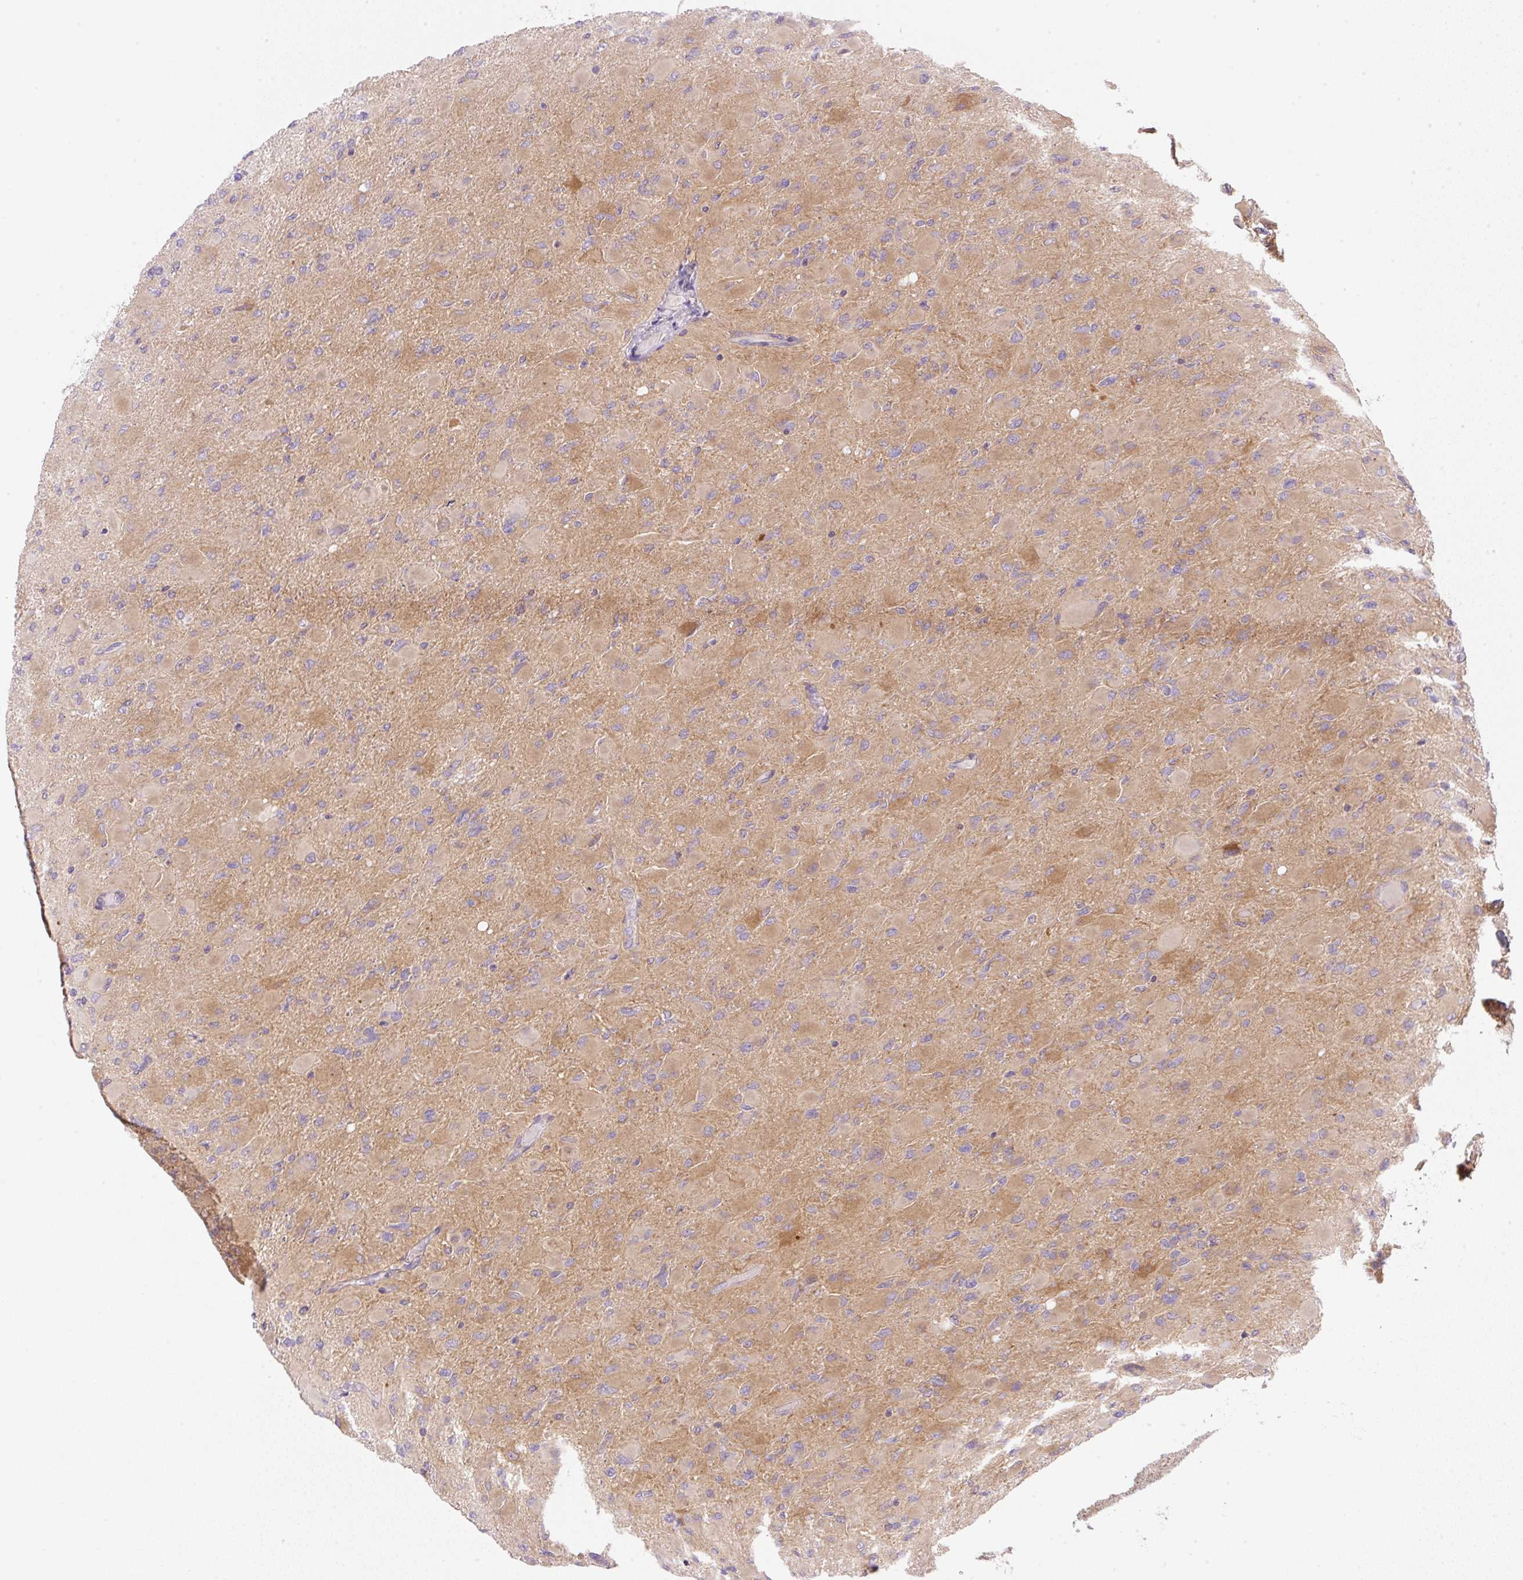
{"staining": {"intensity": "moderate", "quantity": "25%-75%", "location": "cytoplasmic/membranous"}, "tissue": "glioma", "cell_type": "Tumor cells", "image_type": "cancer", "snomed": [{"axis": "morphology", "description": "Glioma, malignant, High grade"}, {"axis": "topography", "description": "Cerebral cortex"}], "caption": "Glioma stained with a protein marker exhibits moderate staining in tumor cells.", "gene": "OMA1", "patient": {"sex": "female", "age": 36}}